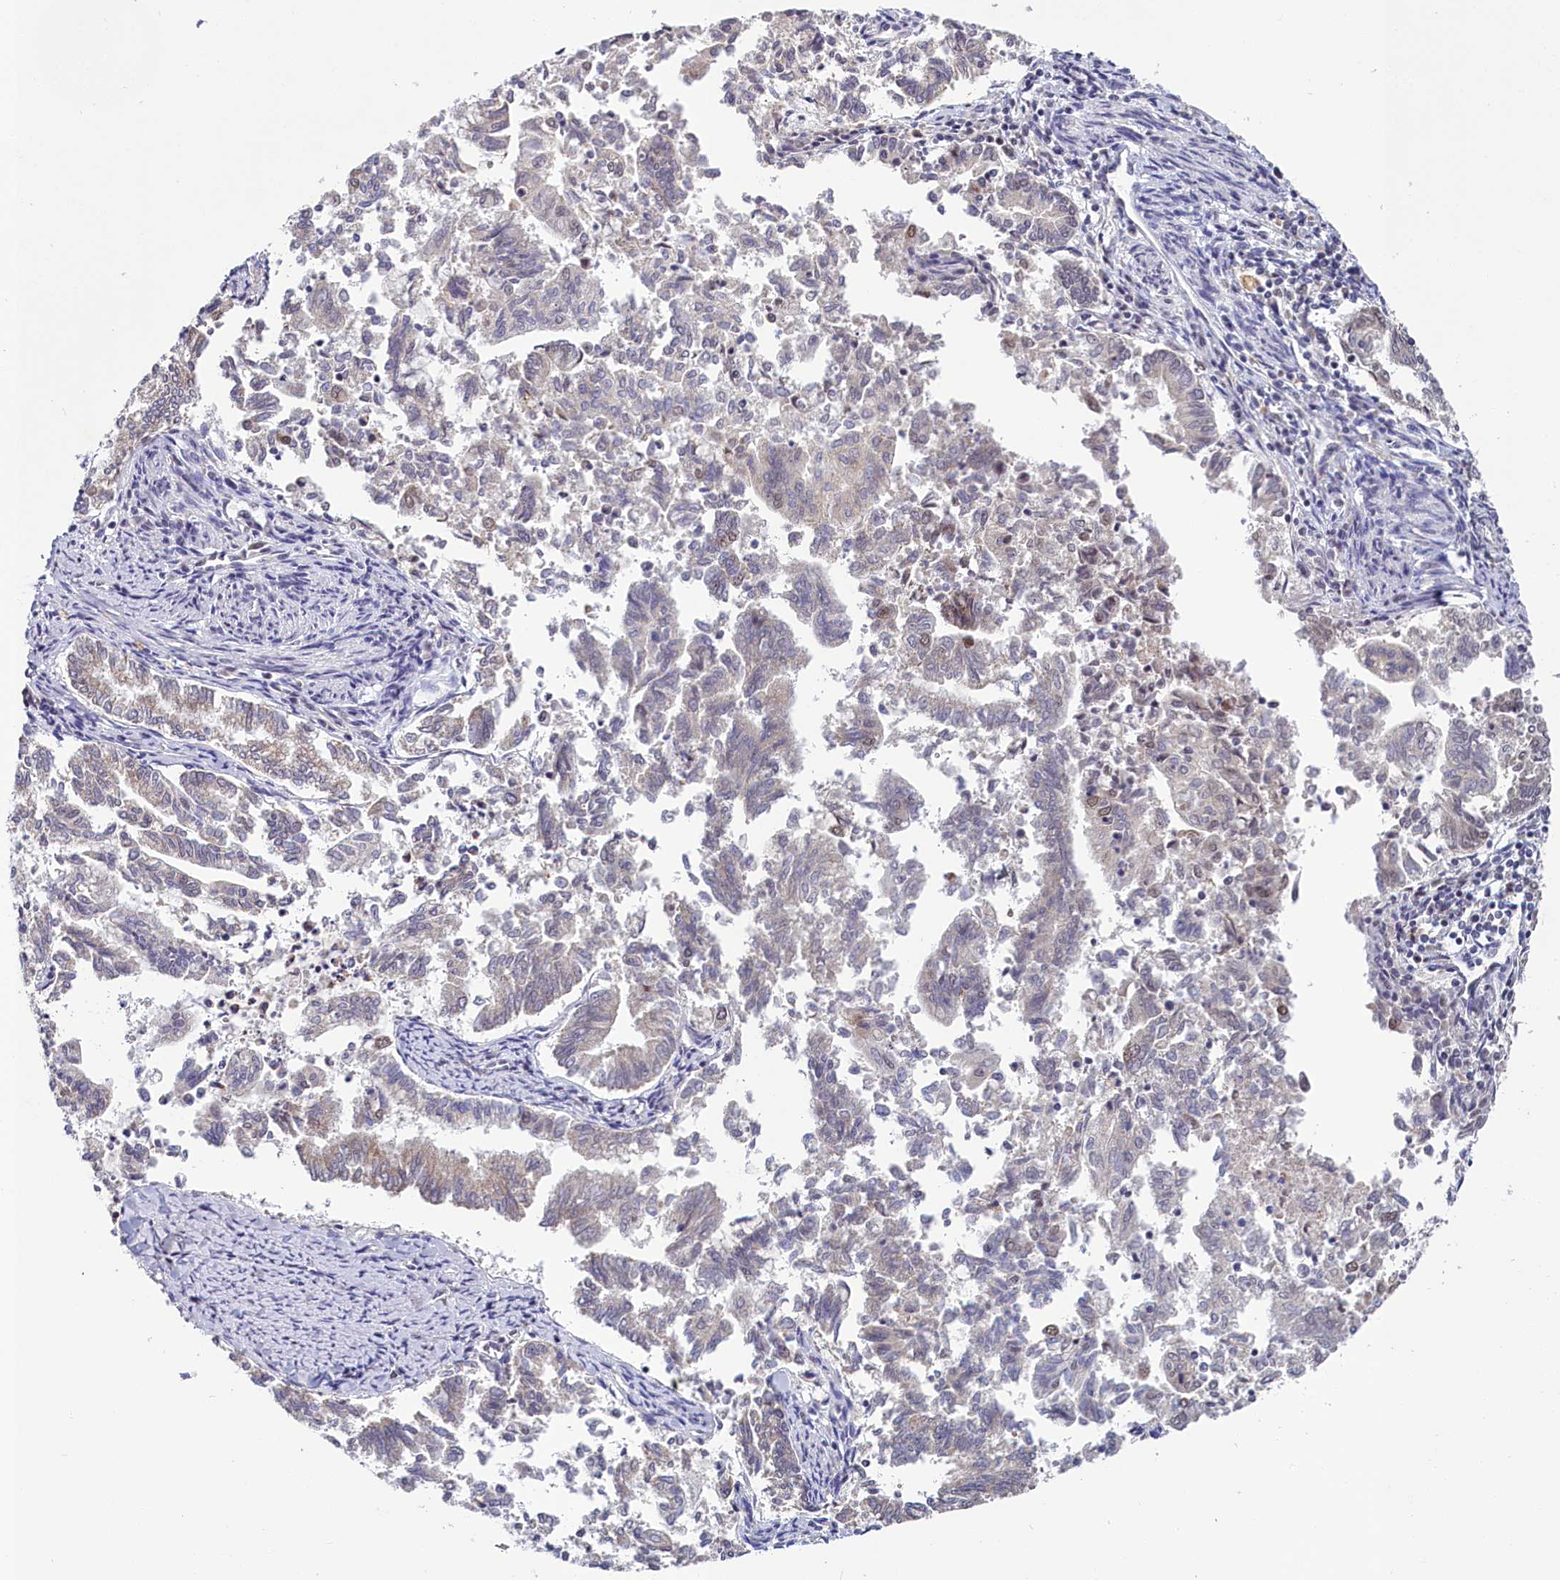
{"staining": {"intensity": "negative", "quantity": "none", "location": "none"}, "tissue": "endometrial cancer", "cell_type": "Tumor cells", "image_type": "cancer", "snomed": [{"axis": "morphology", "description": "Adenocarcinoma, NOS"}, {"axis": "topography", "description": "Endometrium"}], "caption": "Photomicrograph shows no protein positivity in tumor cells of endometrial cancer (adenocarcinoma) tissue.", "gene": "PPHLN1", "patient": {"sex": "female", "age": 79}}